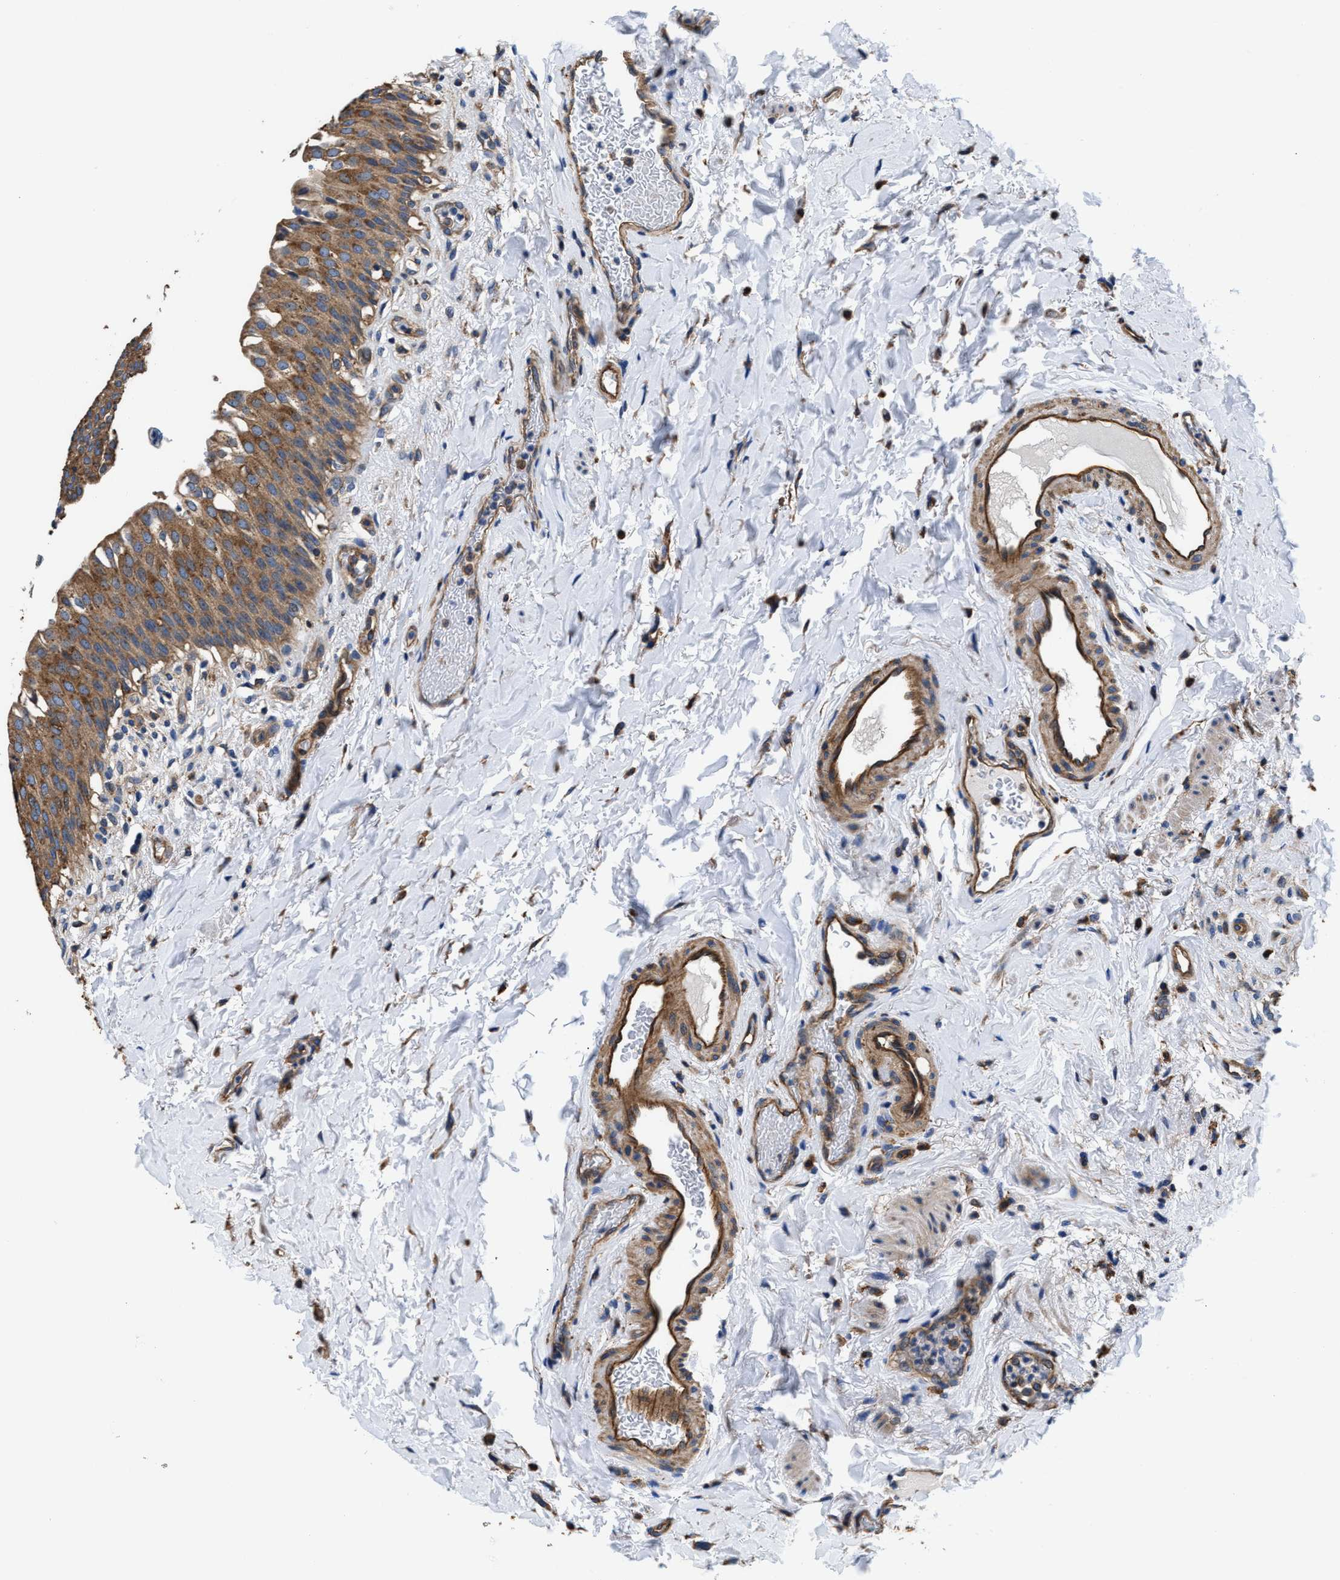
{"staining": {"intensity": "moderate", "quantity": ">75%", "location": "cytoplasmic/membranous"}, "tissue": "urinary bladder", "cell_type": "Urothelial cells", "image_type": "normal", "snomed": [{"axis": "morphology", "description": "Normal tissue, NOS"}, {"axis": "topography", "description": "Urinary bladder"}], "caption": "The micrograph demonstrates a brown stain indicating the presence of a protein in the cytoplasmic/membranous of urothelial cells in urinary bladder.", "gene": "PPP1R9B", "patient": {"sex": "female", "age": 60}}